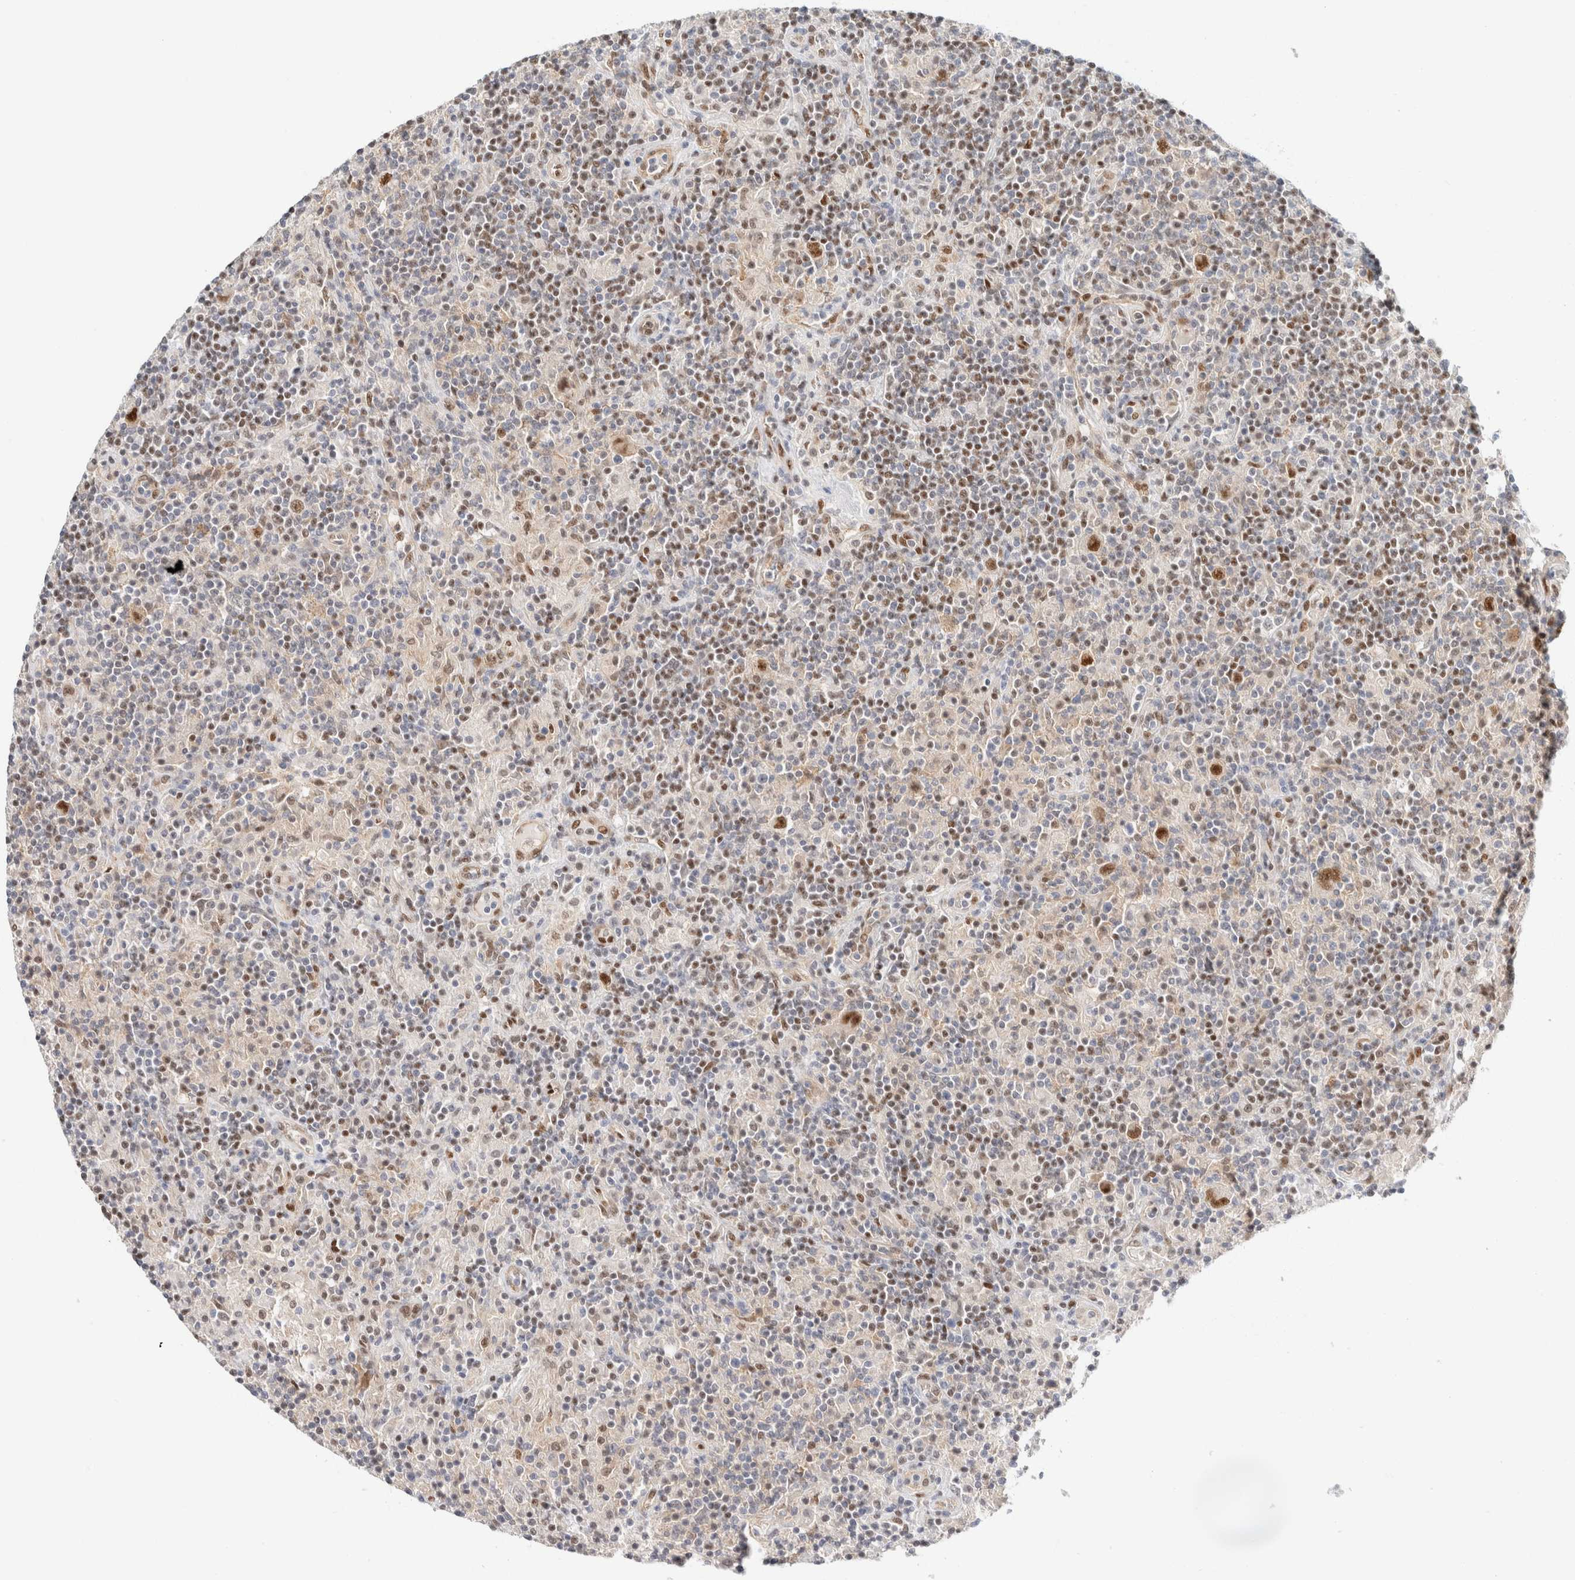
{"staining": {"intensity": "moderate", "quantity": ">75%", "location": "nuclear"}, "tissue": "lymphoma", "cell_type": "Tumor cells", "image_type": "cancer", "snomed": [{"axis": "morphology", "description": "Hodgkin's disease, NOS"}, {"axis": "topography", "description": "Lymph node"}], "caption": "Immunohistochemistry image of neoplastic tissue: human Hodgkin's disease stained using immunohistochemistry (IHC) shows medium levels of moderate protein expression localized specifically in the nuclear of tumor cells, appearing as a nuclear brown color.", "gene": "ZNF768", "patient": {"sex": "male", "age": 70}}